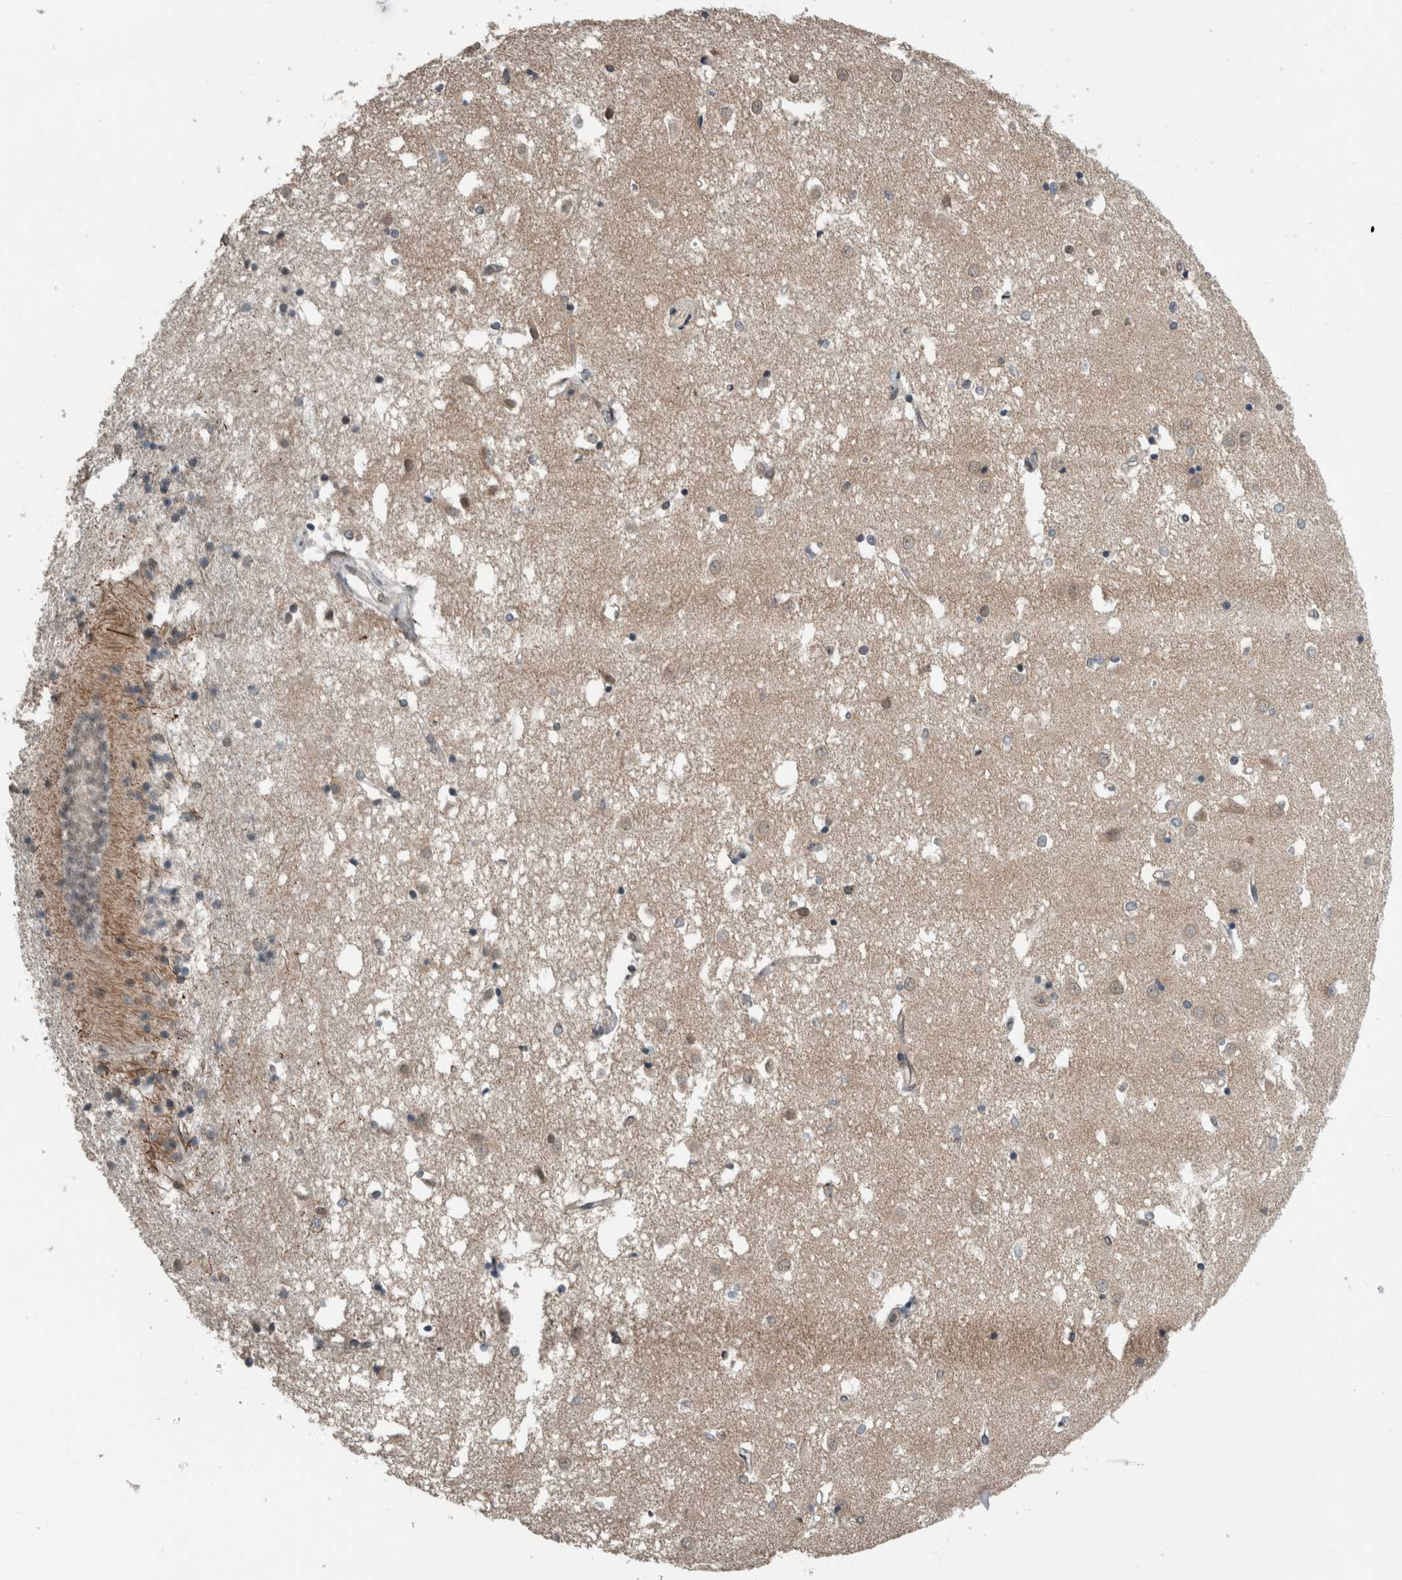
{"staining": {"intensity": "weak", "quantity": "<25%", "location": "cytoplasmic/membranous,nuclear"}, "tissue": "caudate", "cell_type": "Glial cells", "image_type": "normal", "snomed": [{"axis": "morphology", "description": "Normal tissue, NOS"}, {"axis": "topography", "description": "Lateral ventricle wall"}], "caption": "The photomicrograph exhibits no staining of glial cells in normal caudate.", "gene": "SPAG7", "patient": {"sex": "male", "age": 45}}